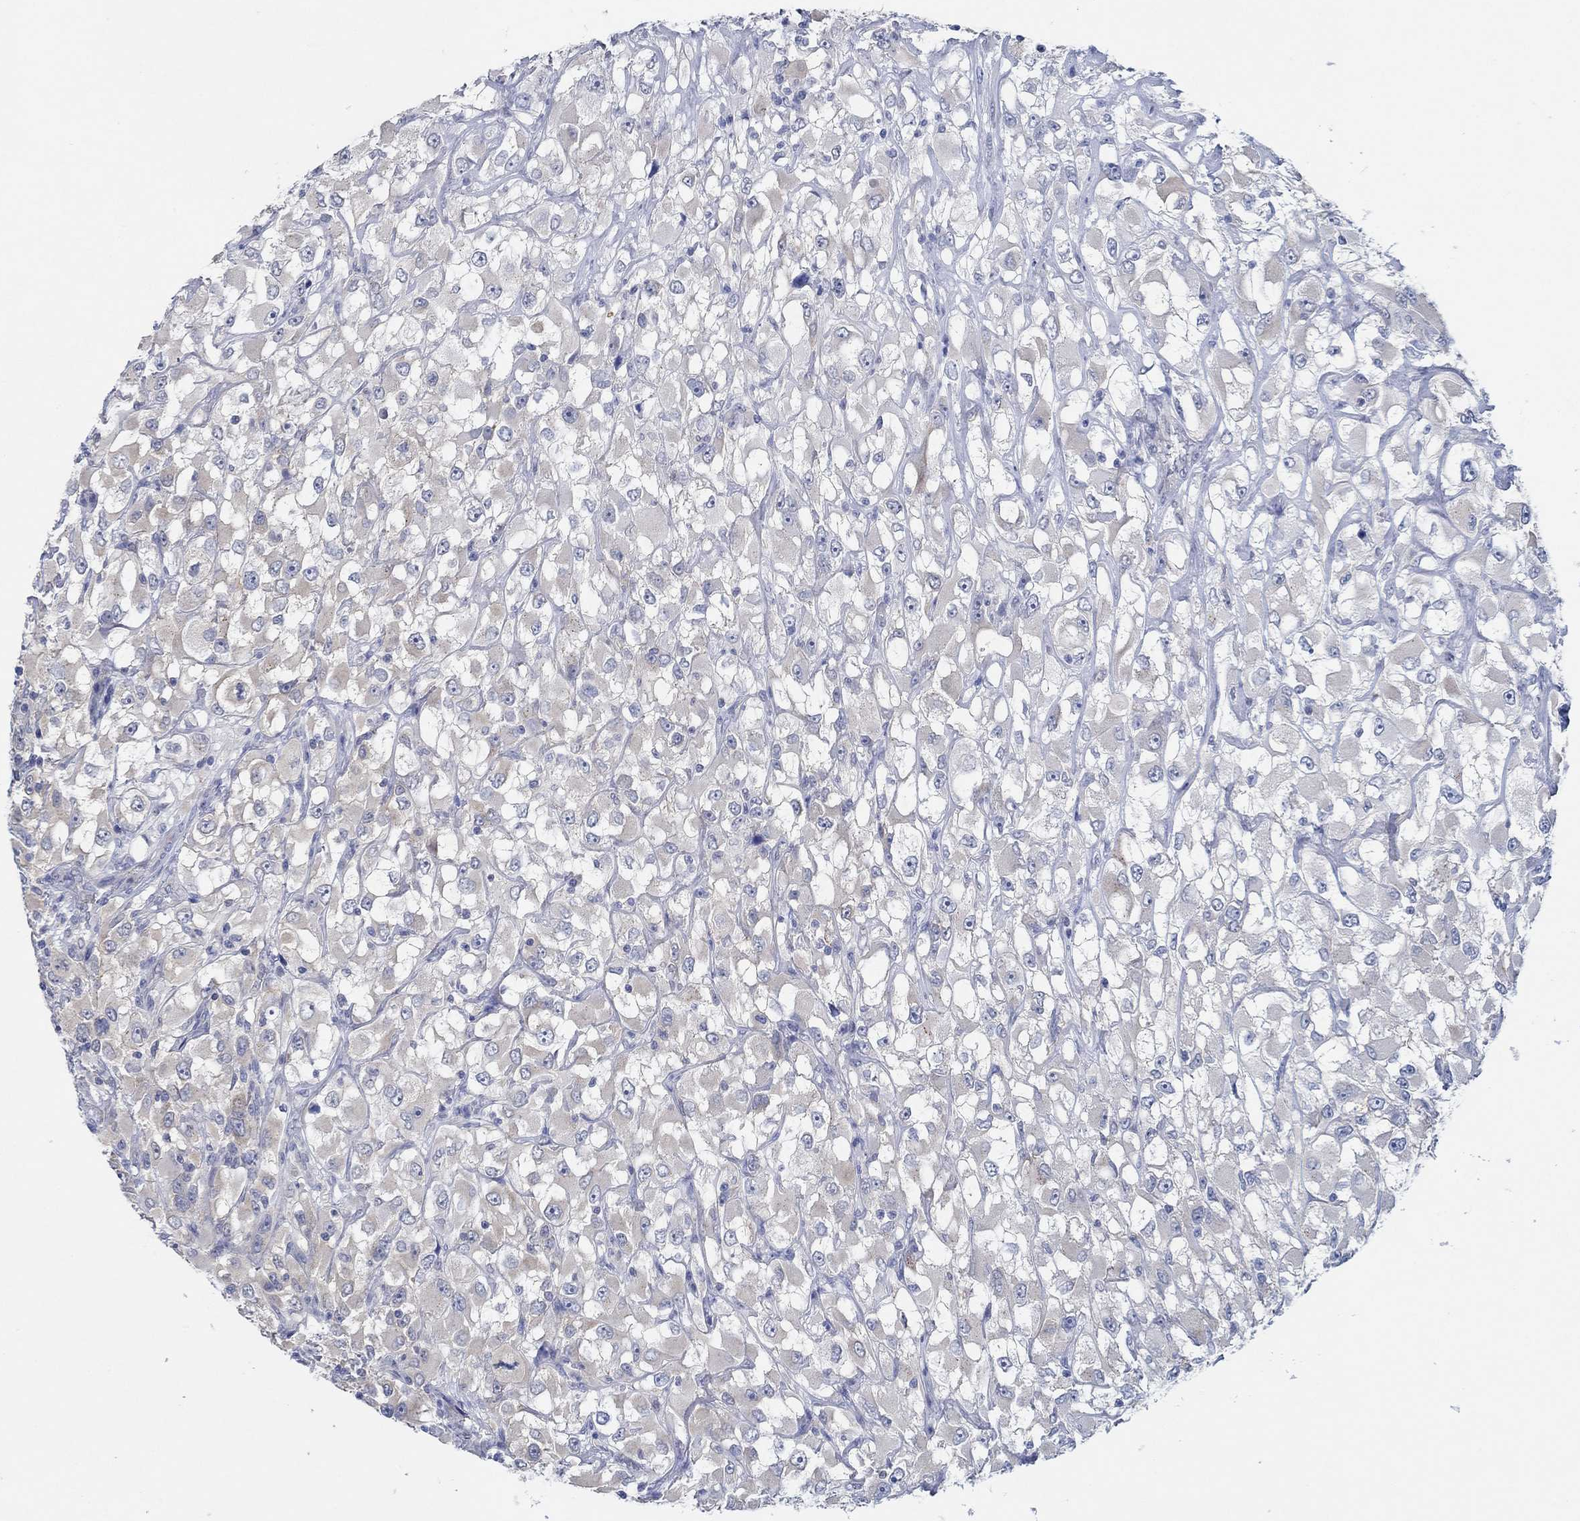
{"staining": {"intensity": "weak", "quantity": "<25%", "location": "cytoplasmic/membranous"}, "tissue": "renal cancer", "cell_type": "Tumor cells", "image_type": "cancer", "snomed": [{"axis": "morphology", "description": "Adenocarcinoma, NOS"}, {"axis": "topography", "description": "Kidney"}], "caption": "Renal cancer (adenocarcinoma) stained for a protein using IHC demonstrates no expression tumor cells.", "gene": "ZNF671", "patient": {"sex": "female", "age": 52}}